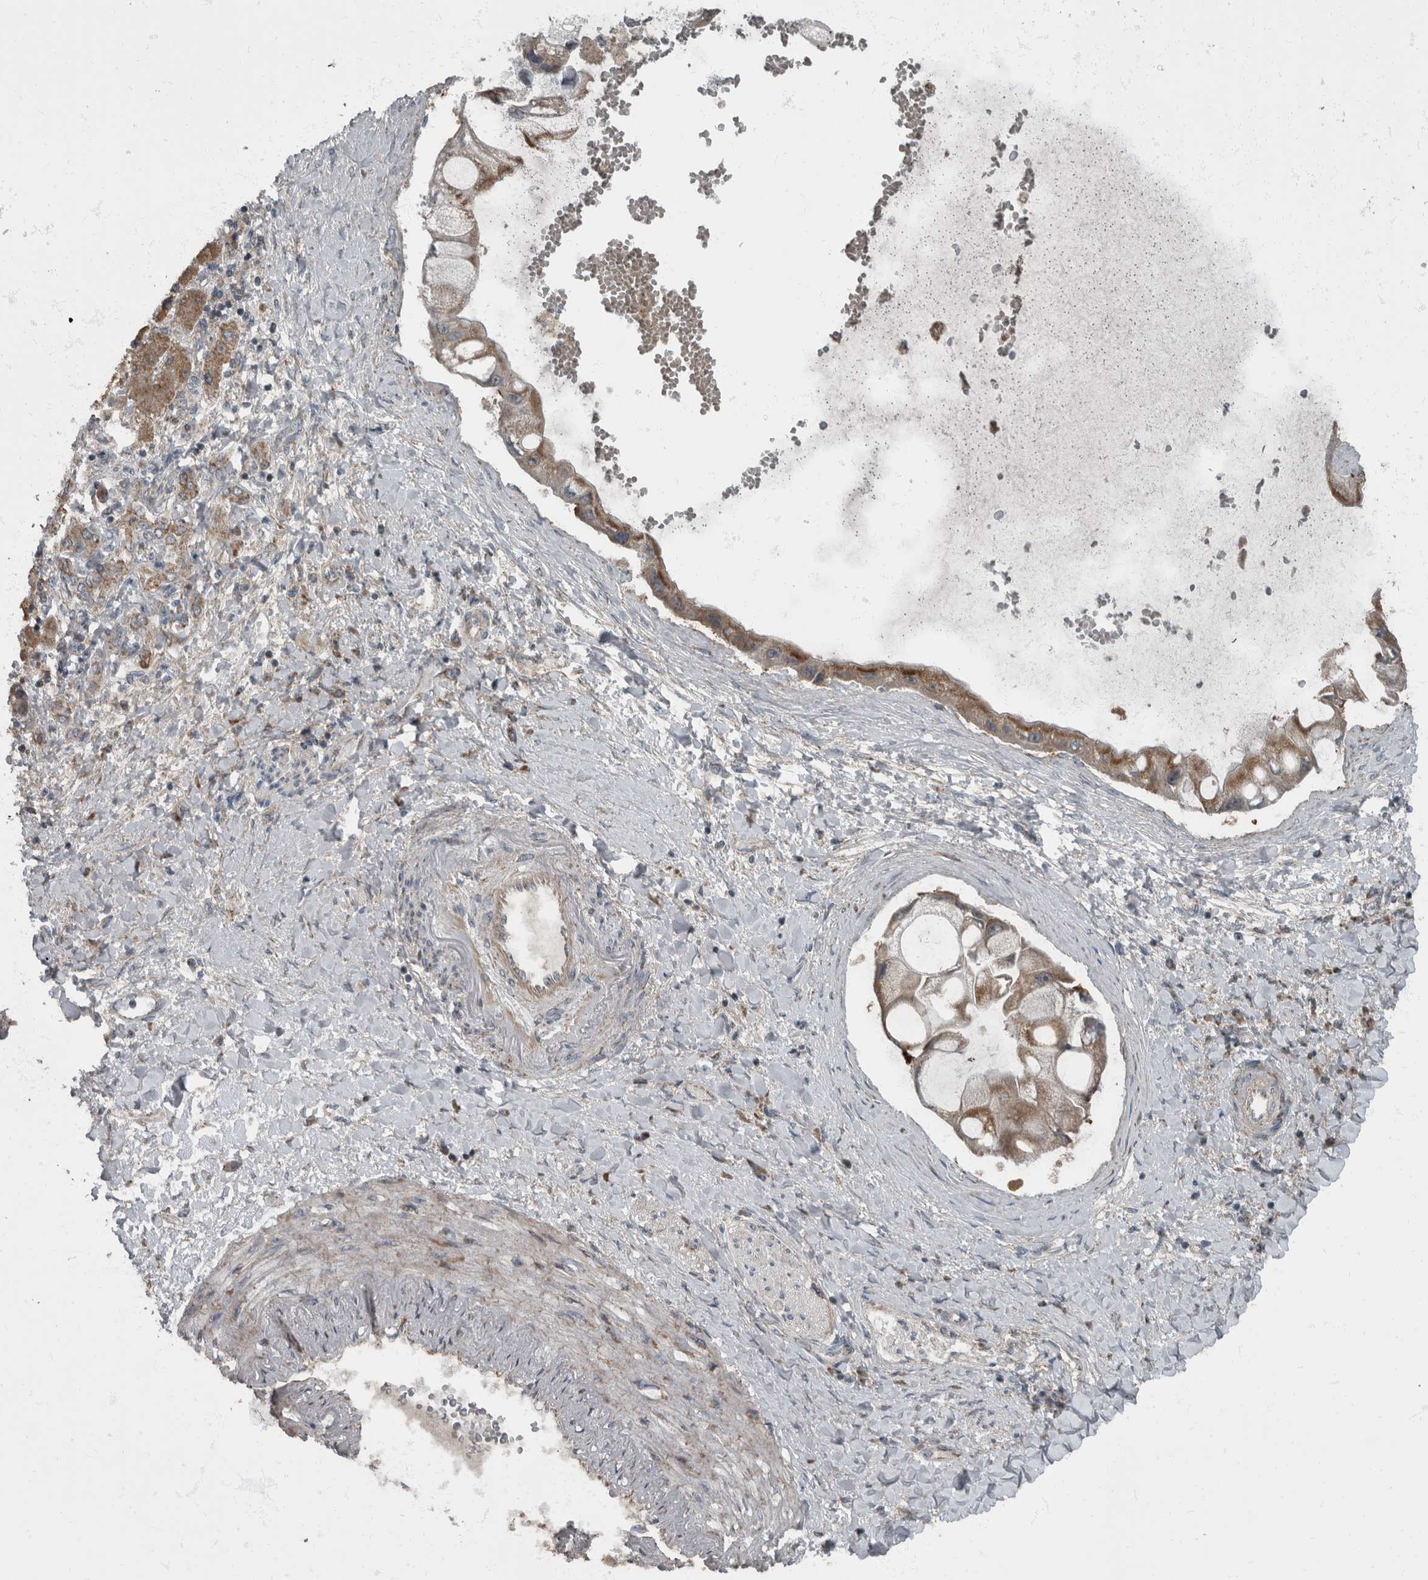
{"staining": {"intensity": "moderate", "quantity": ">75%", "location": "cytoplasmic/membranous"}, "tissue": "liver cancer", "cell_type": "Tumor cells", "image_type": "cancer", "snomed": [{"axis": "morphology", "description": "Cholangiocarcinoma"}, {"axis": "topography", "description": "Liver"}], "caption": "Immunohistochemistry of liver cancer (cholangiocarcinoma) reveals medium levels of moderate cytoplasmic/membranous positivity in about >75% of tumor cells.", "gene": "RABGGTB", "patient": {"sex": "male", "age": 50}}